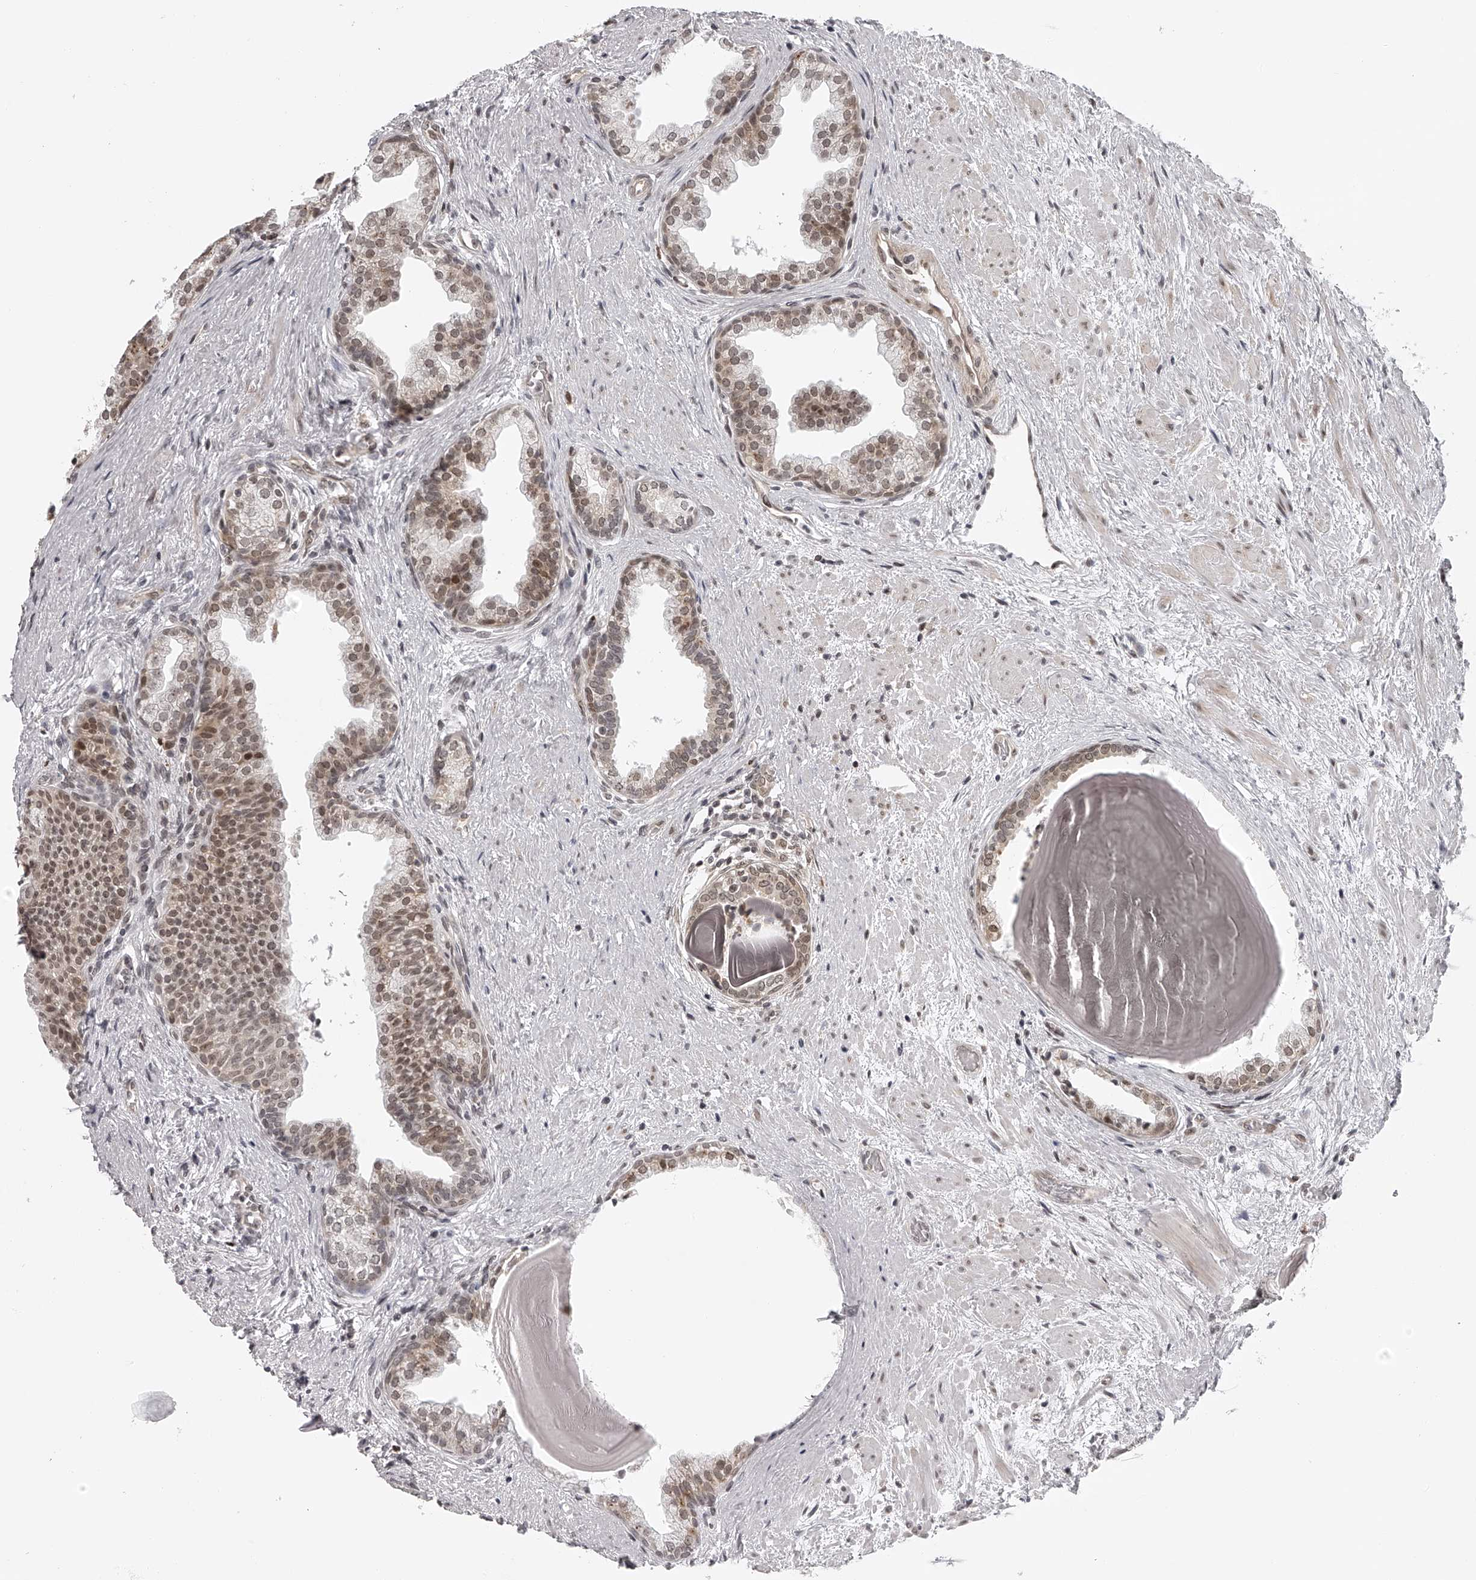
{"staining": {"intensity": "weak", "quantity": "25%-75%", "location": "cytoplasmic/membranous,nuclear"}, "tissue": "prostate", "cell_type": "Glandular cells", "image_type": "normal", "snomed": [{"axis": "morphology", "description": "Normal tissue, NOS"}, {"axis": "topography", "description": "Prostate"}], "caption": "Immunohistochemical staining of unremarkable prostate exhibits low levels of weak cytoplasmic/membranous,nuclear staining in about 25%-75% of glandular cells. The protein of interest is stained brown, and the nuclei are stained in blue (DAB IHC with brightfield microscopy, high magnification).", "gene": "ODF2L", "patient": {"sex": "male", "age": 48}}